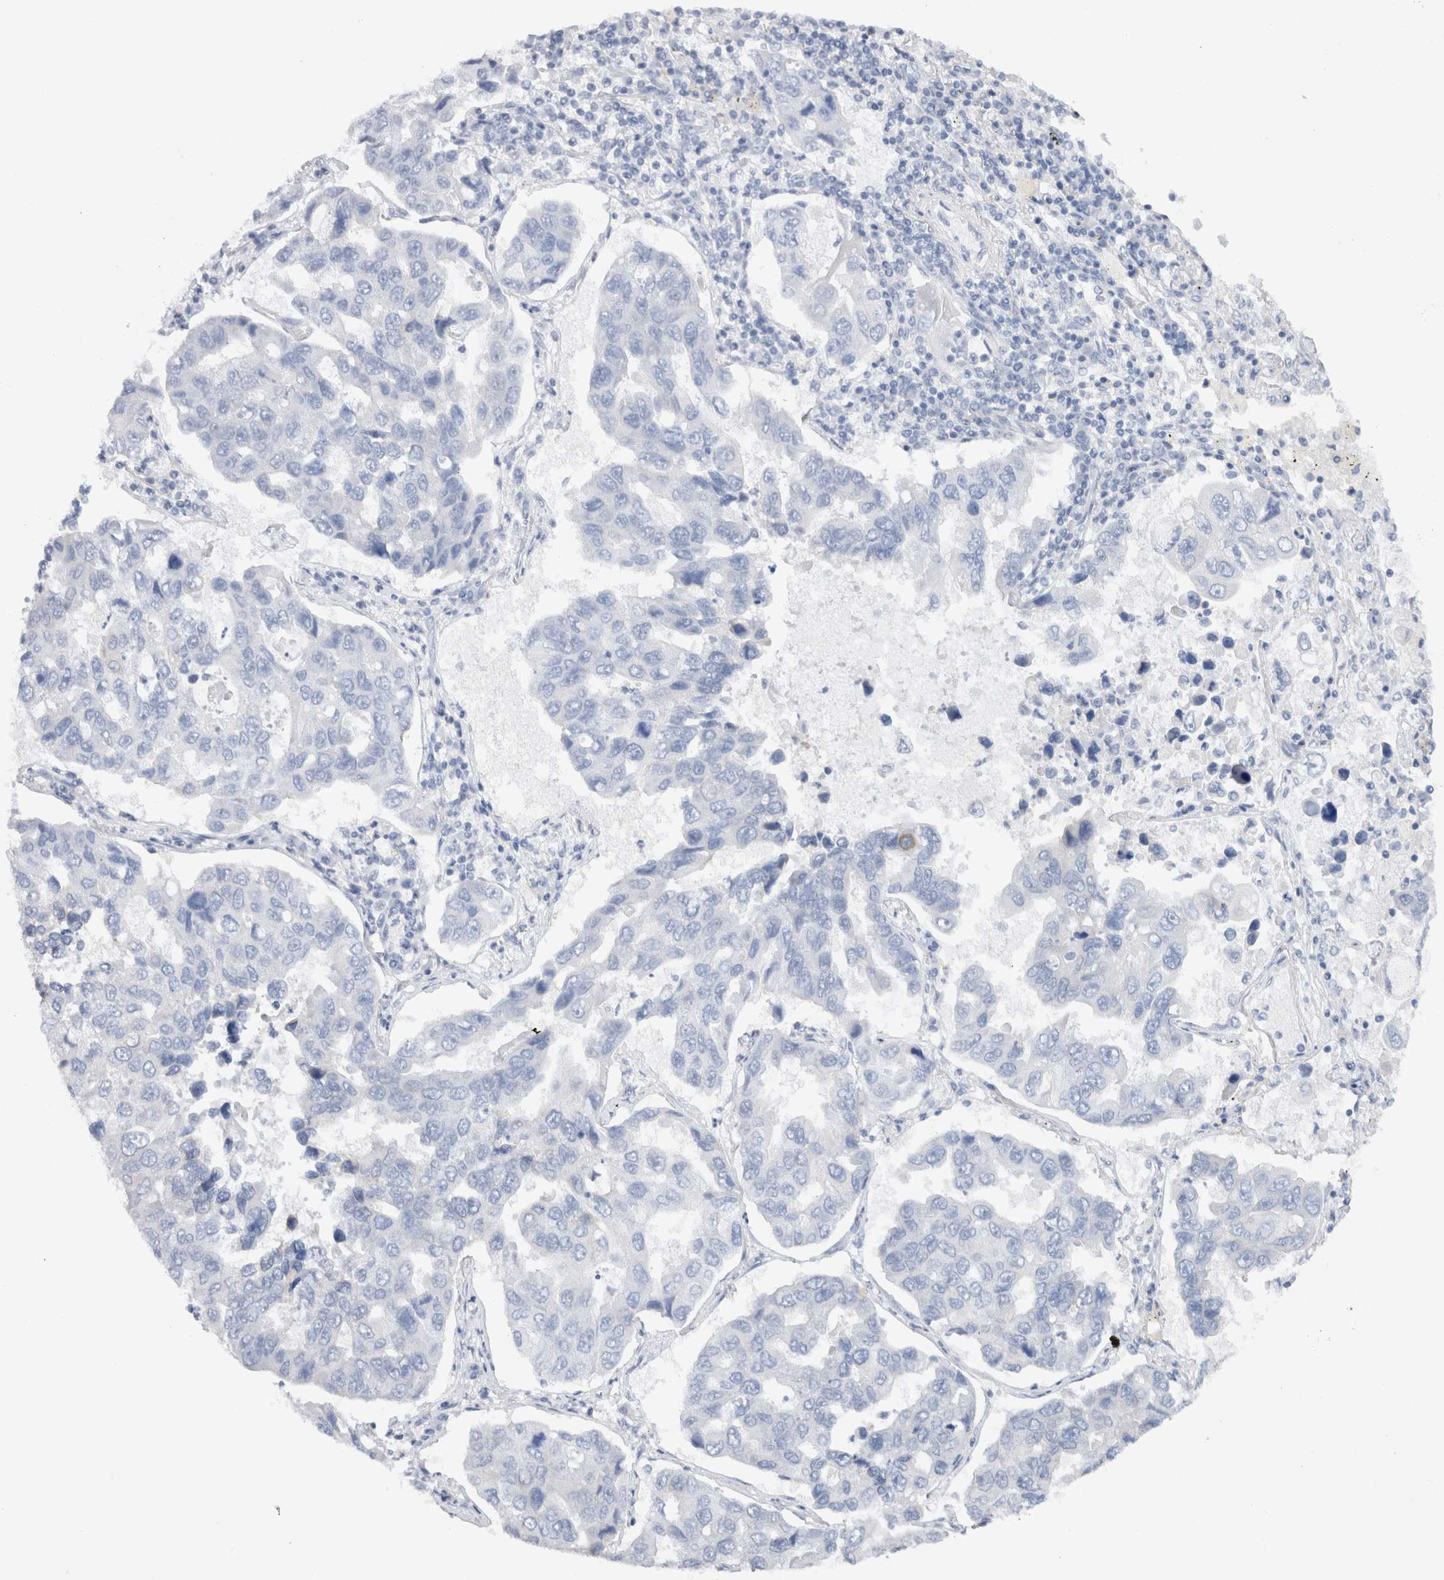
{"staining": {"intensity": "negative", "quantity": "none", "location": "none"}, "tissue": "lung cancer", "cell_type": "Tumor cells", "image_type": "cancer", "snomed": [{"axis": "morphology", "description": "Adenocarcinoma, NOS"}, {"axis": "topography", "description": "Lung"}], "caption": "The image displays no significant staining in tumor cells of lung cancer (adenocarcinoma).", "gene": "C9orf50", "patient": {"sex": "male", "age": 64}}